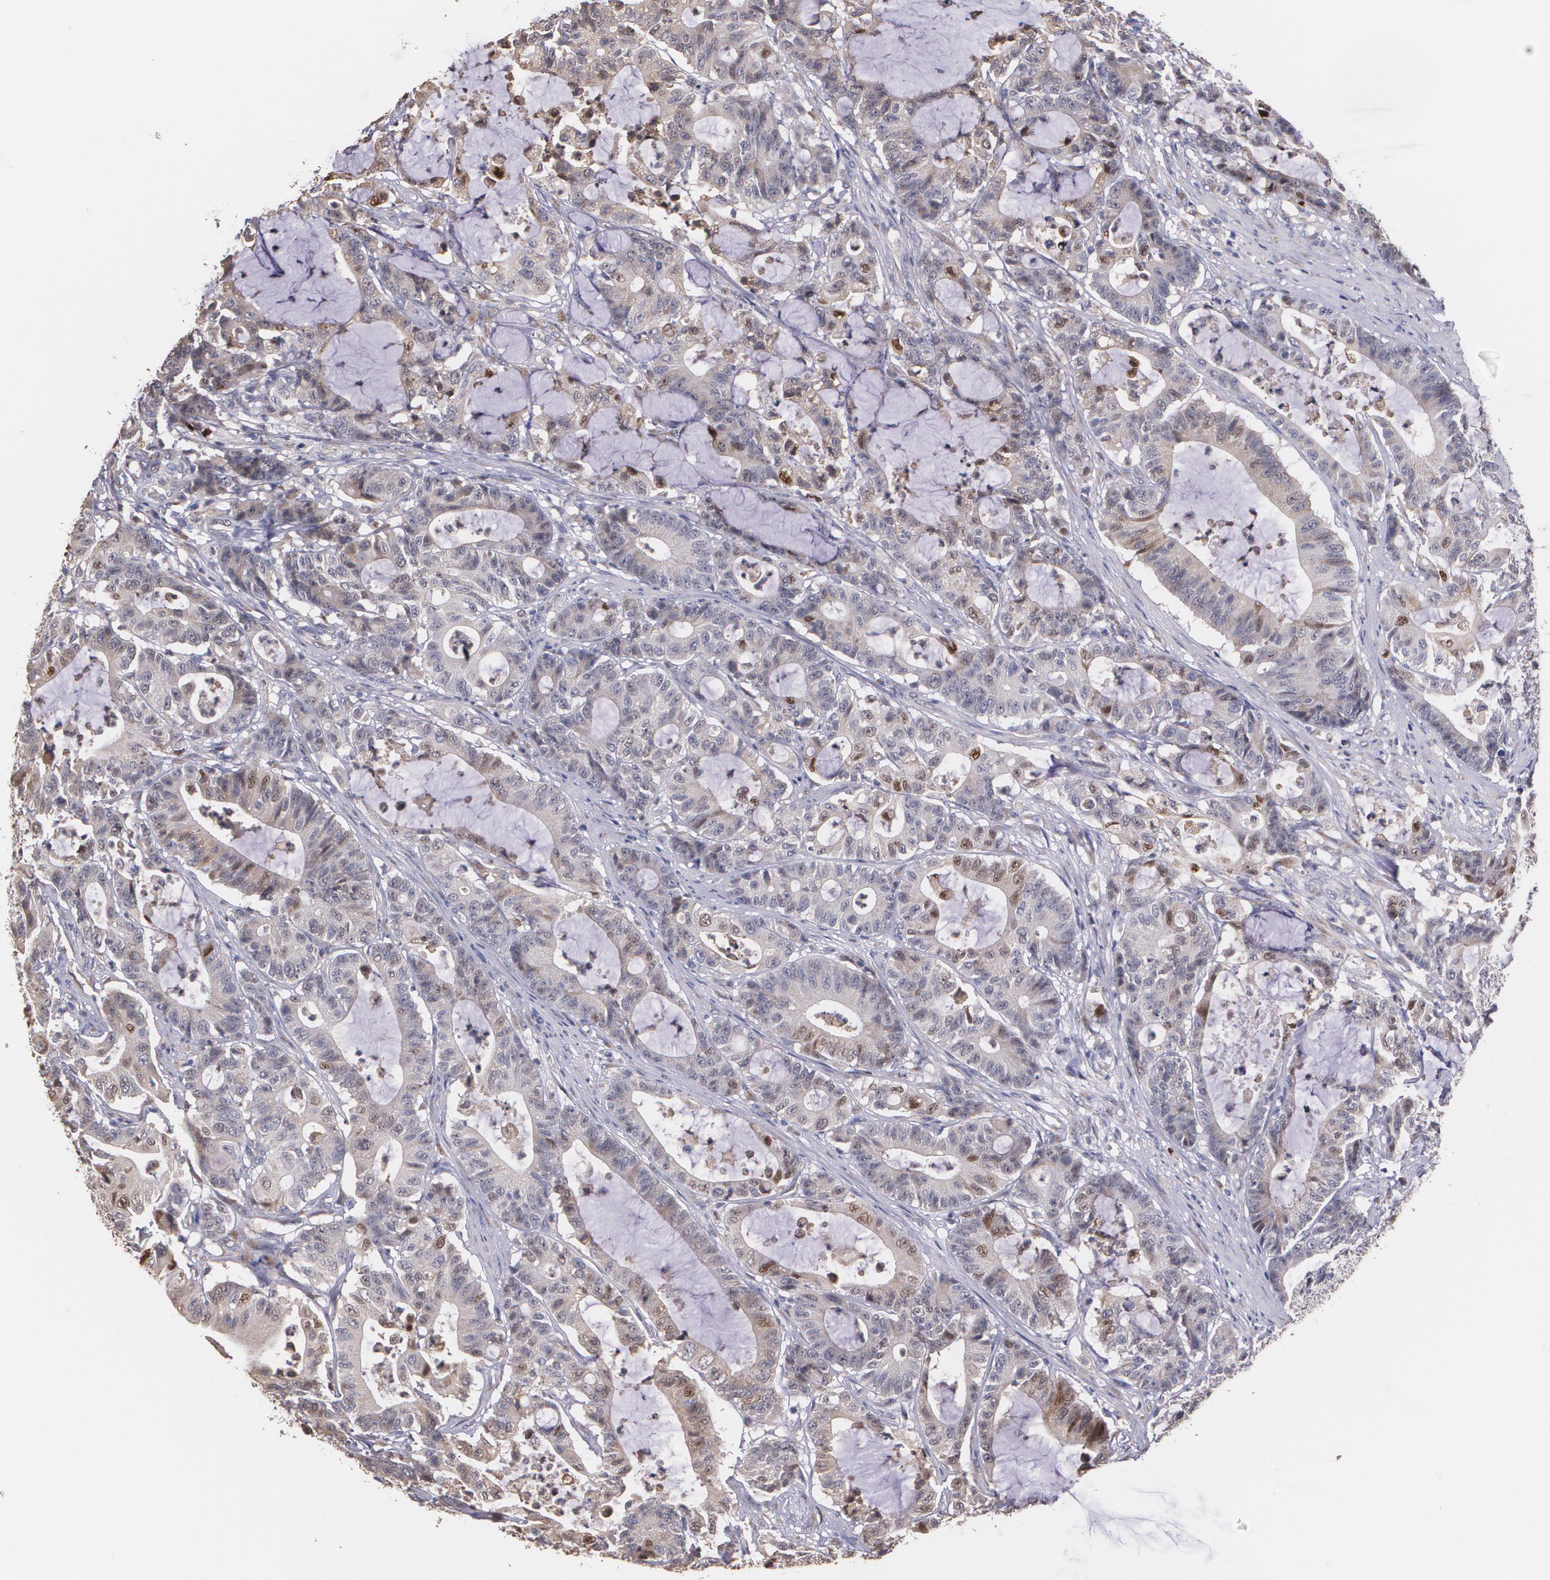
{"staining": {"intensity": "moderate", "quantity": ">75%", "location": "cytoplasmic/membranous"}, "tissue": "colorectal cancer", "cell_type": "Tumor cells", "image_type": "cancer", "snomed": [{"axis": "morphology", "description": "Adenocarcinoma, NOS"}, {"axis": "topography", "description": "Colon"}], "caption": "A photomicrograph of human colorectal adenocarcinoma stained for a protein demonstrates moderate cytoplasmic/membranous brown staining in tumor cells.", "gene": "ATF3", "patient": {"sex": "female", "age": 84}}